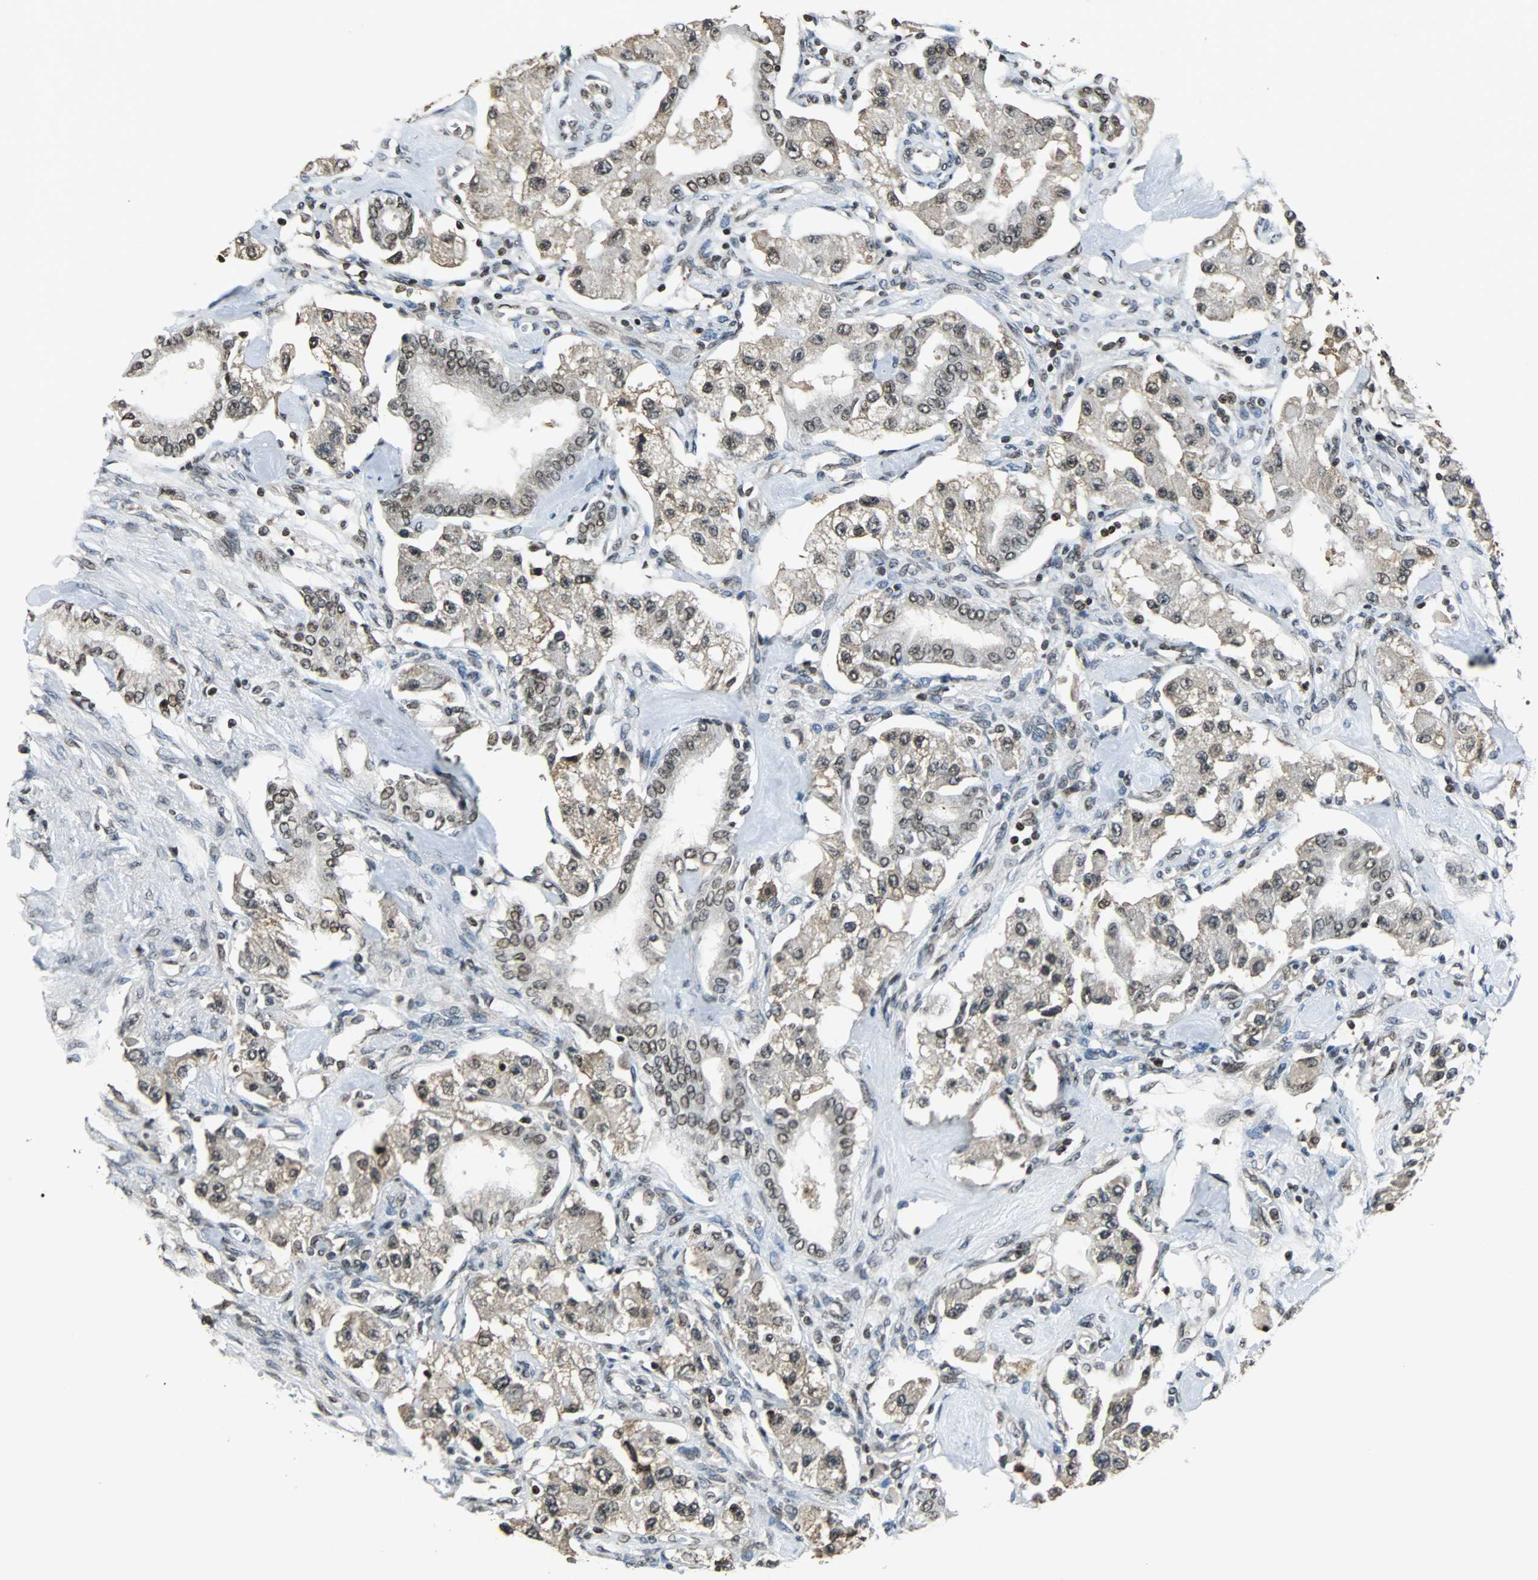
{"staining": {"intensity": "weak", "quantity": ">75%", "location": "cytoplasmic/membranous,nuclear"}, "tissue": "carcinoid", "cell_type": "Tumor cells", "image_type": "cancer", "snomed": [{"axis": "morphology", "description": "Carcinoid, malignant, NOS"}, {"axis": "topography", "description": "Pancreas"}], "caption": "Weak cytoplasmic/membranous and nuclear positivity is present in approximately >75% of tumor cells in carcinoid. (IHC, brightfield microscopy, high magnification).", "gene": "REST", "patient": {"sex": "male", "age": 41}}